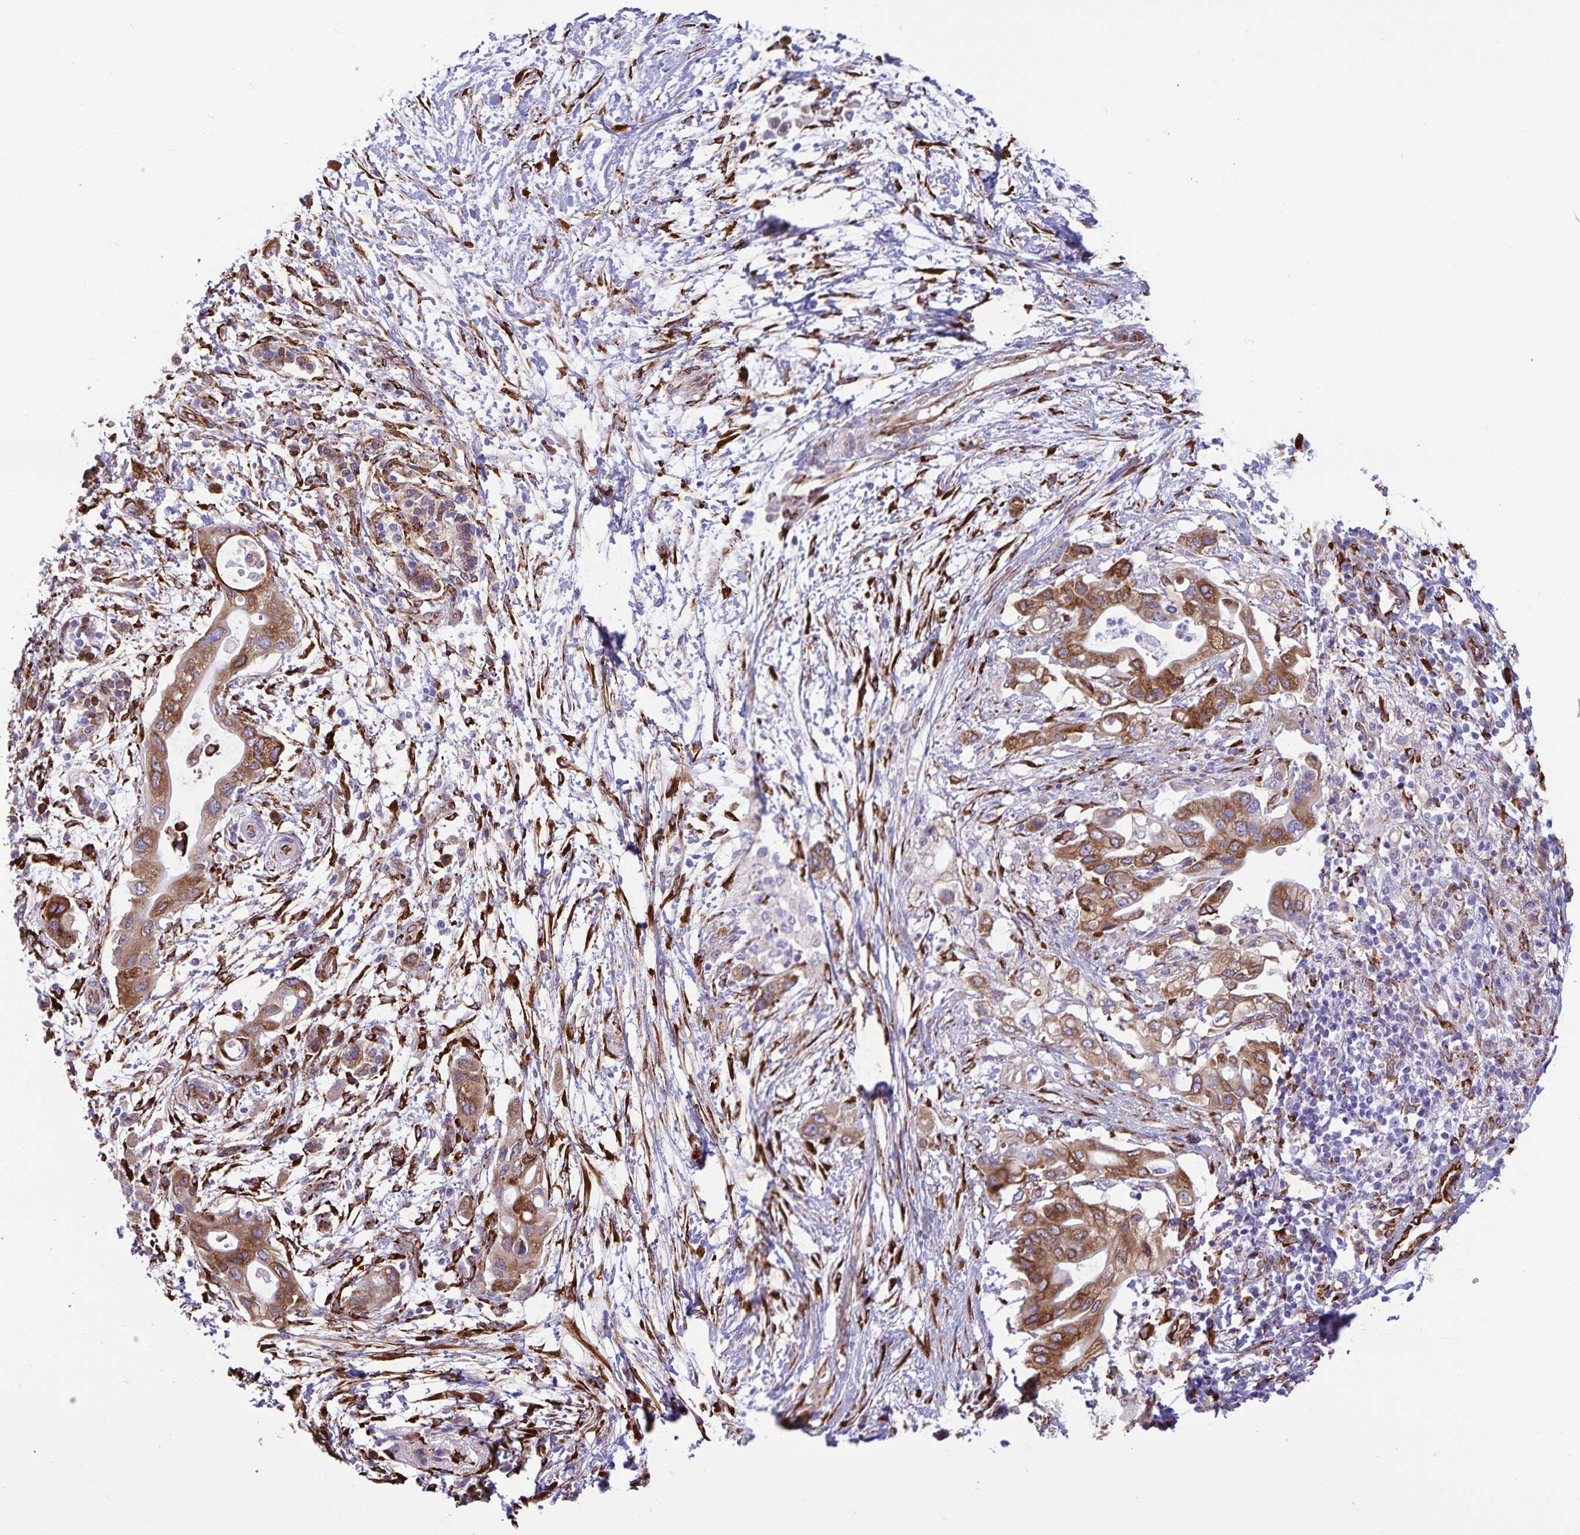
{"staining": {"intensity": "moderate", "quantity": ">75%", "location": "cytoplasmic/membranous"}, "tissue": "pancreatic cancer", "cell_type": "Tumor cells", "image_type": "cancer", "snomed": [{"axis": "morphology", "description": "Adenocarcinoma, NOS"}, {"axis": "topography", "description": "Pancreas"}], "caption": "Pancreatic cancer (adenocarcinoma) stained with a protein marker demonstrates moderate staining in tumor cells.", "gene": "RCN1", "patient": {"sex": "female", "age": 72}}